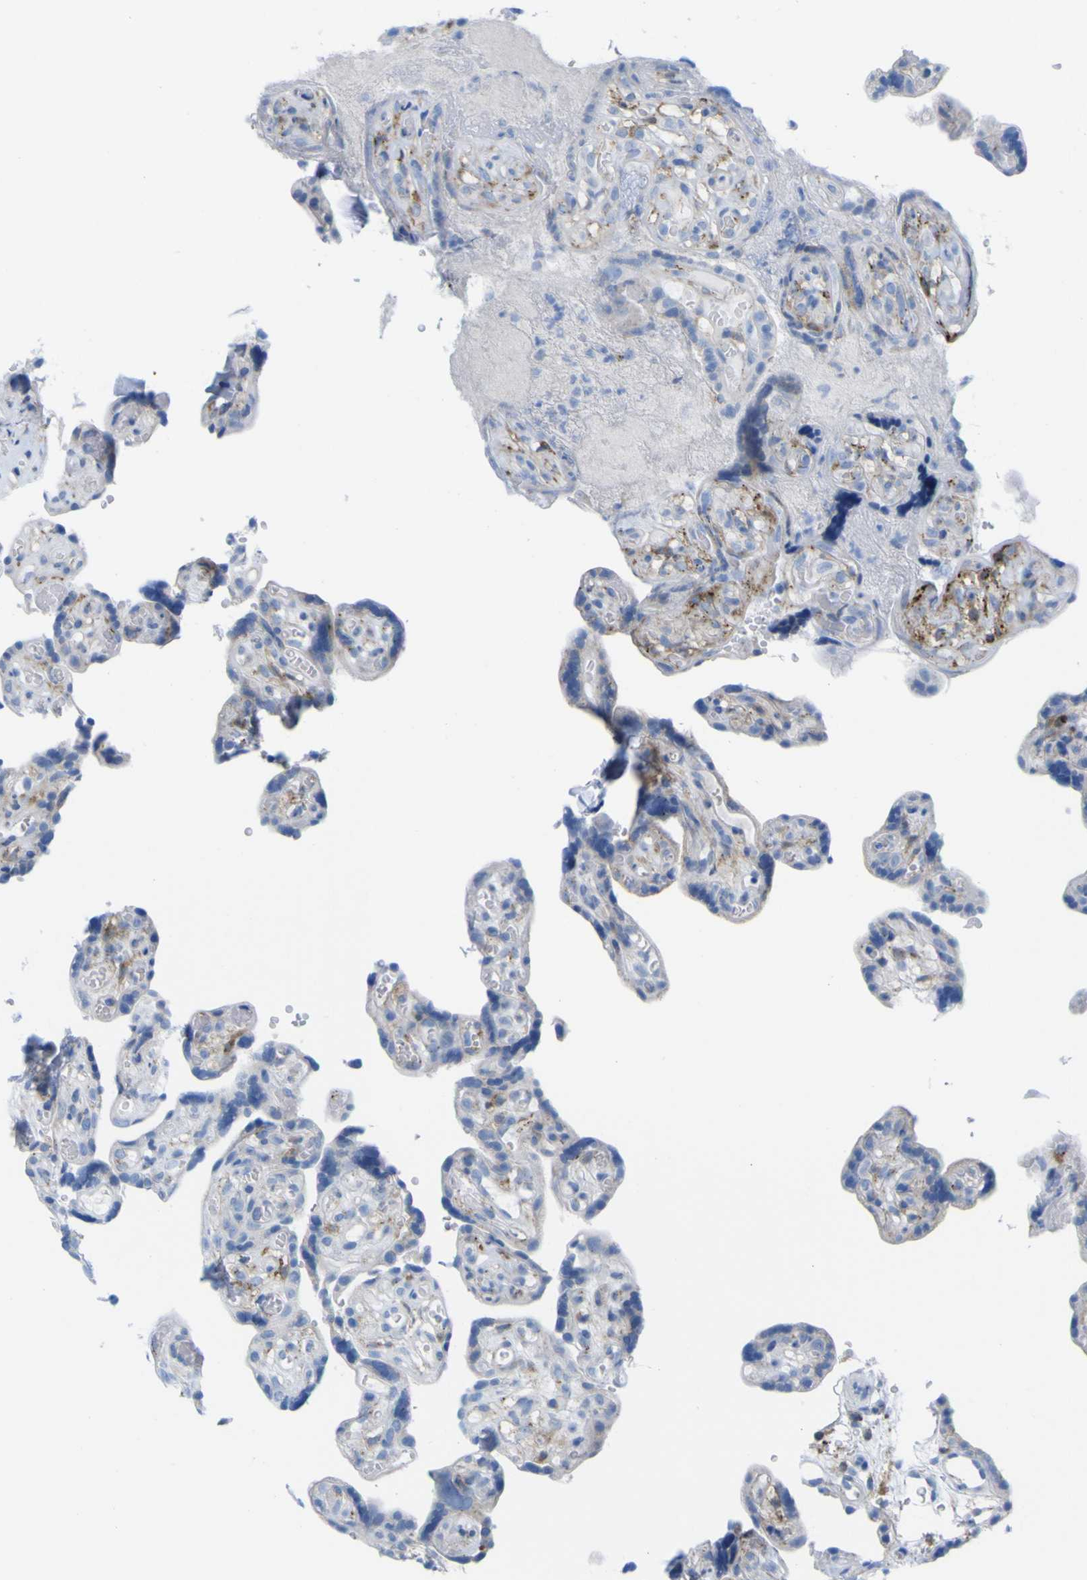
{"staining": {"intensity": "moderate", "quantity": "<25%", "location": "cytoplasmic/membranous"}, "tissue": "placenta", "cell_type": "Decidual cells", "image_type": "normal", "snomed": [{"axis": "morphology", "description": "Normal tissue, NOS"}, {"axis": "topography", "description": "Placenta"}], "caption": "High-magnification brightfield microscopy of benign placenta stained with DAB (brown) and counterstained with hematoxylin (blue). decidual cells exhibit moderate cytoplasmic/membranous staining is identified in about<25% of cells.", "gene": "PLD3", "patient": {"sex": "female", "age": 30}}